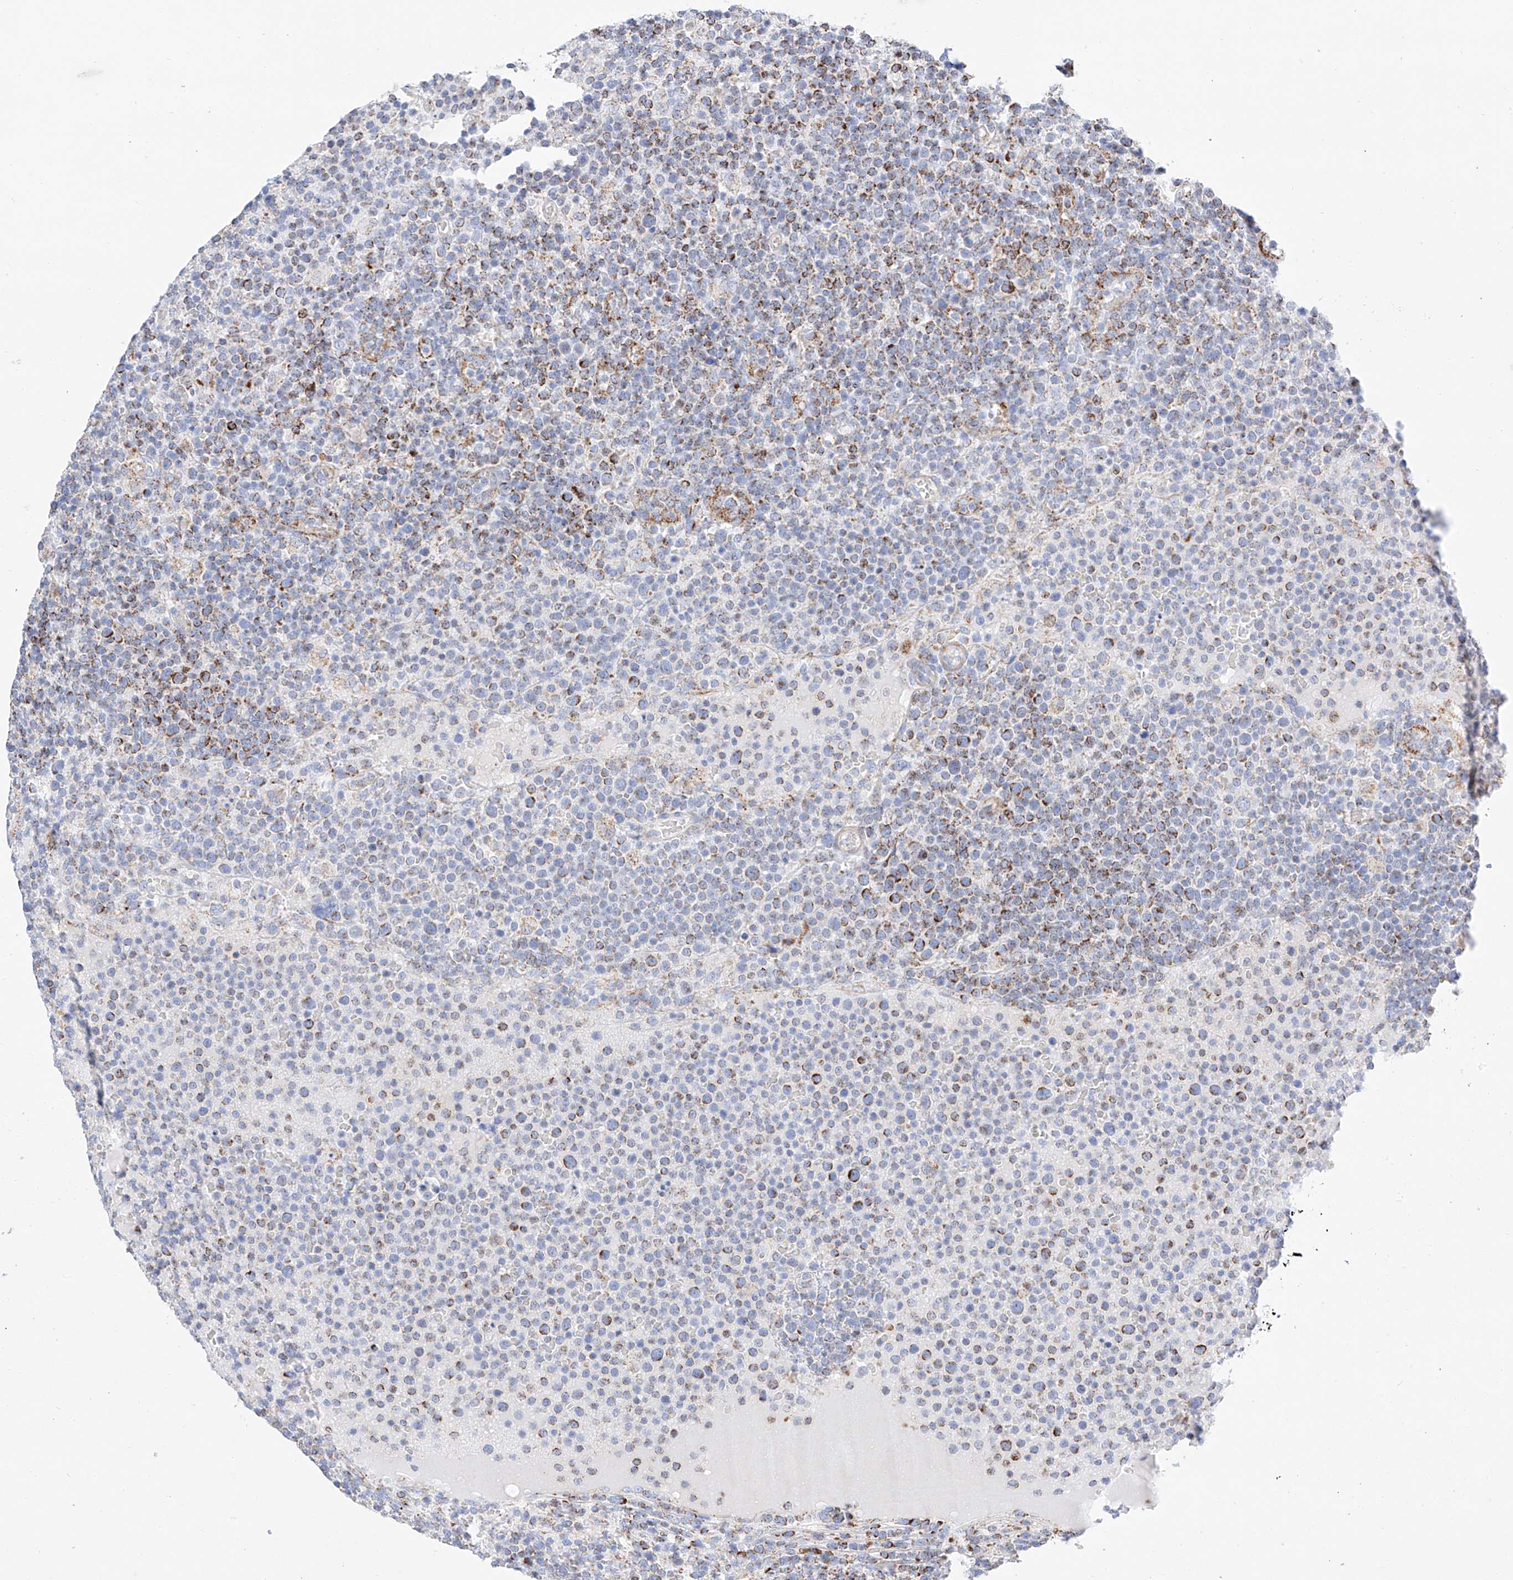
{"staining": {"intensity": "moderate", "quantity": "25%-75%", "location": "cytoplasmic/membranous"}, "tissue": "lymphoma", "cell_type": "Tumor cells", "image_type": "cancer", "snomed": [{"axis": "morphology", "description": "Malignant lymphoma, non-Hodgkin's type, High grade"}, {"axis": "topography", "description": "Lymph node"}], "caption": "Lymphoma stained for a protein demonstrates moderate cytoplasmic/membranous positivity in tumor cells.", "gene": "C6orf62", "patient": {"sex": "male", "age": 61}}